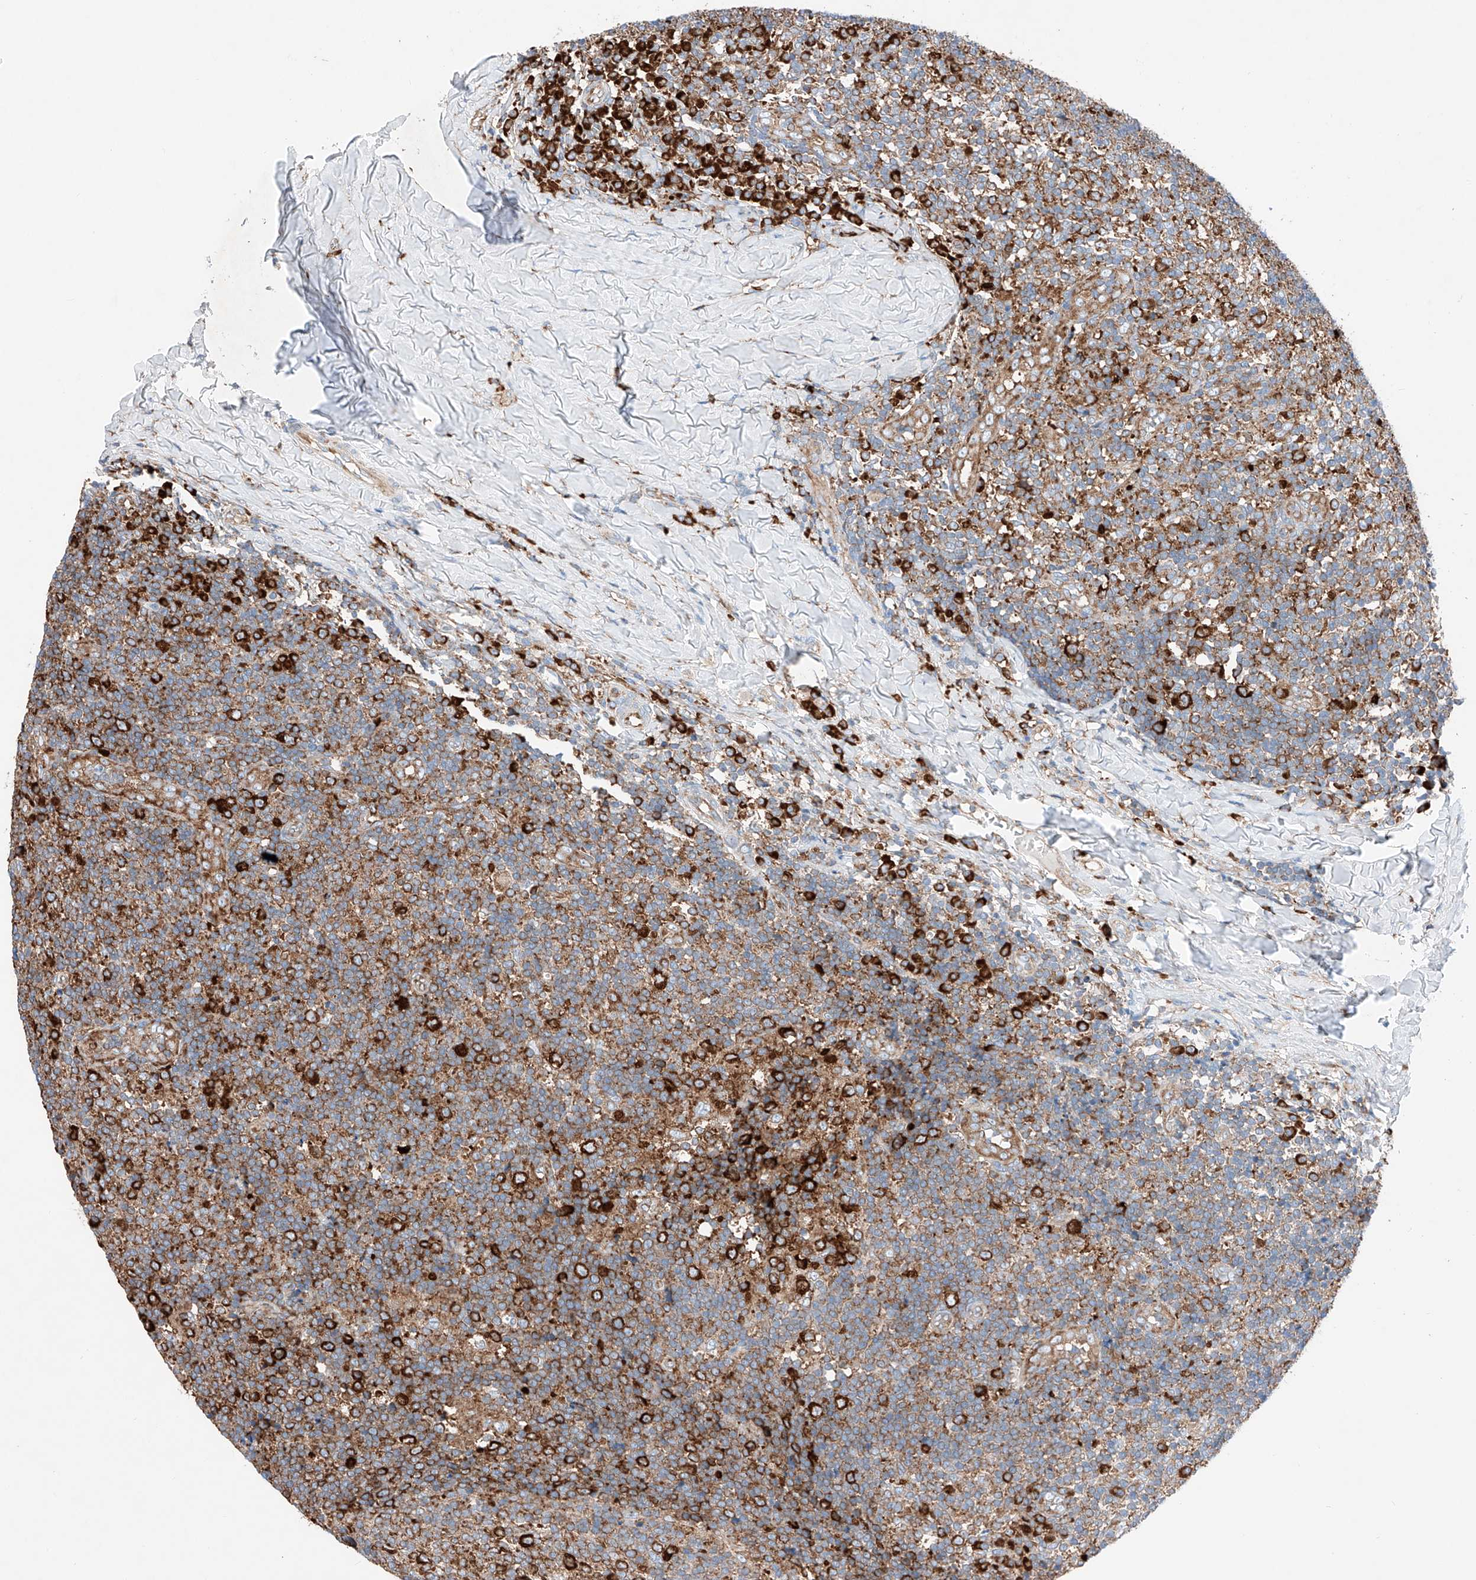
{"staining": {"intensity": "strong", "quantity": "25%-75%", "location": "cytoplasmic/membranous"}, "tissue": "tonsil", "cell_type": "Germinal center cells", "image_type": "normal", "snomed": [{"axis": "morphology", "description": "Normal tissue, NOS"}, {"axis": "topography", "description": "Tonsil"}], "caption": "Immunohistochemistry of benign tonsil shows high levels of strong cytoplasmic/membranous staining in about 25%-75% of germinal center cells.", "gene": "CRELD1", "patient": {"sex": "female", "age": 19}}